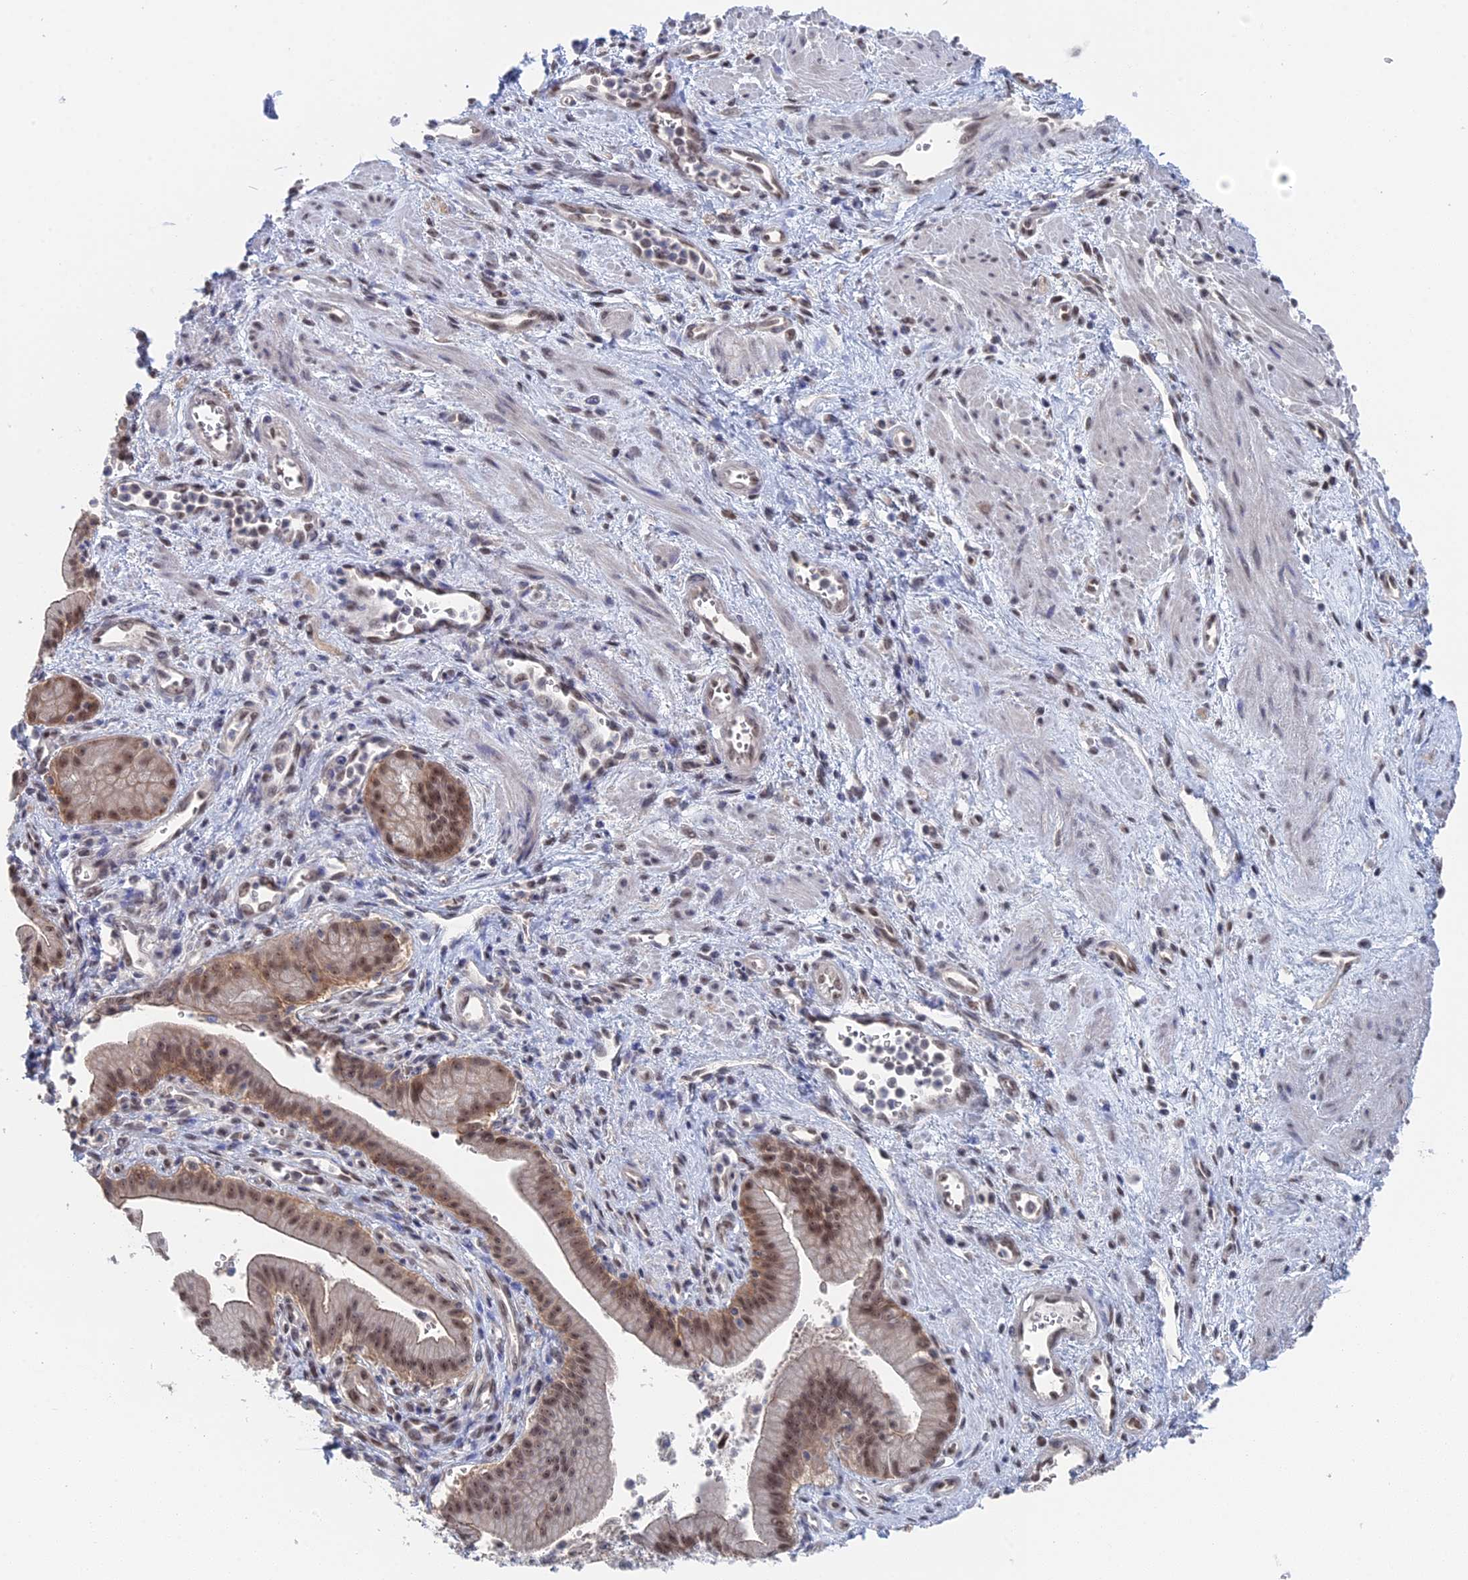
{"staining": {"intensity": "moderate", "quantity": ">75%", "location": "nuclear"}, "tissue": "pancreatic cancer", "cell_type": "Tumor cells", "image_type": "cancer", "snomed": [{"axis": "morphology", "description": "Adenocarcinoma, NOS"}, {"axis": "topography", "description": "Pancreas"}], "caption": "IHC (DAB (3,3'-diaminobenzidine)) staining of human pancreatic adenocarcinoma reveals moderate nuclear protein positivity in approximately >75% of tumor cells.", "gene": "TSSC4", "patient": {"sex": "male", "age": 78}}